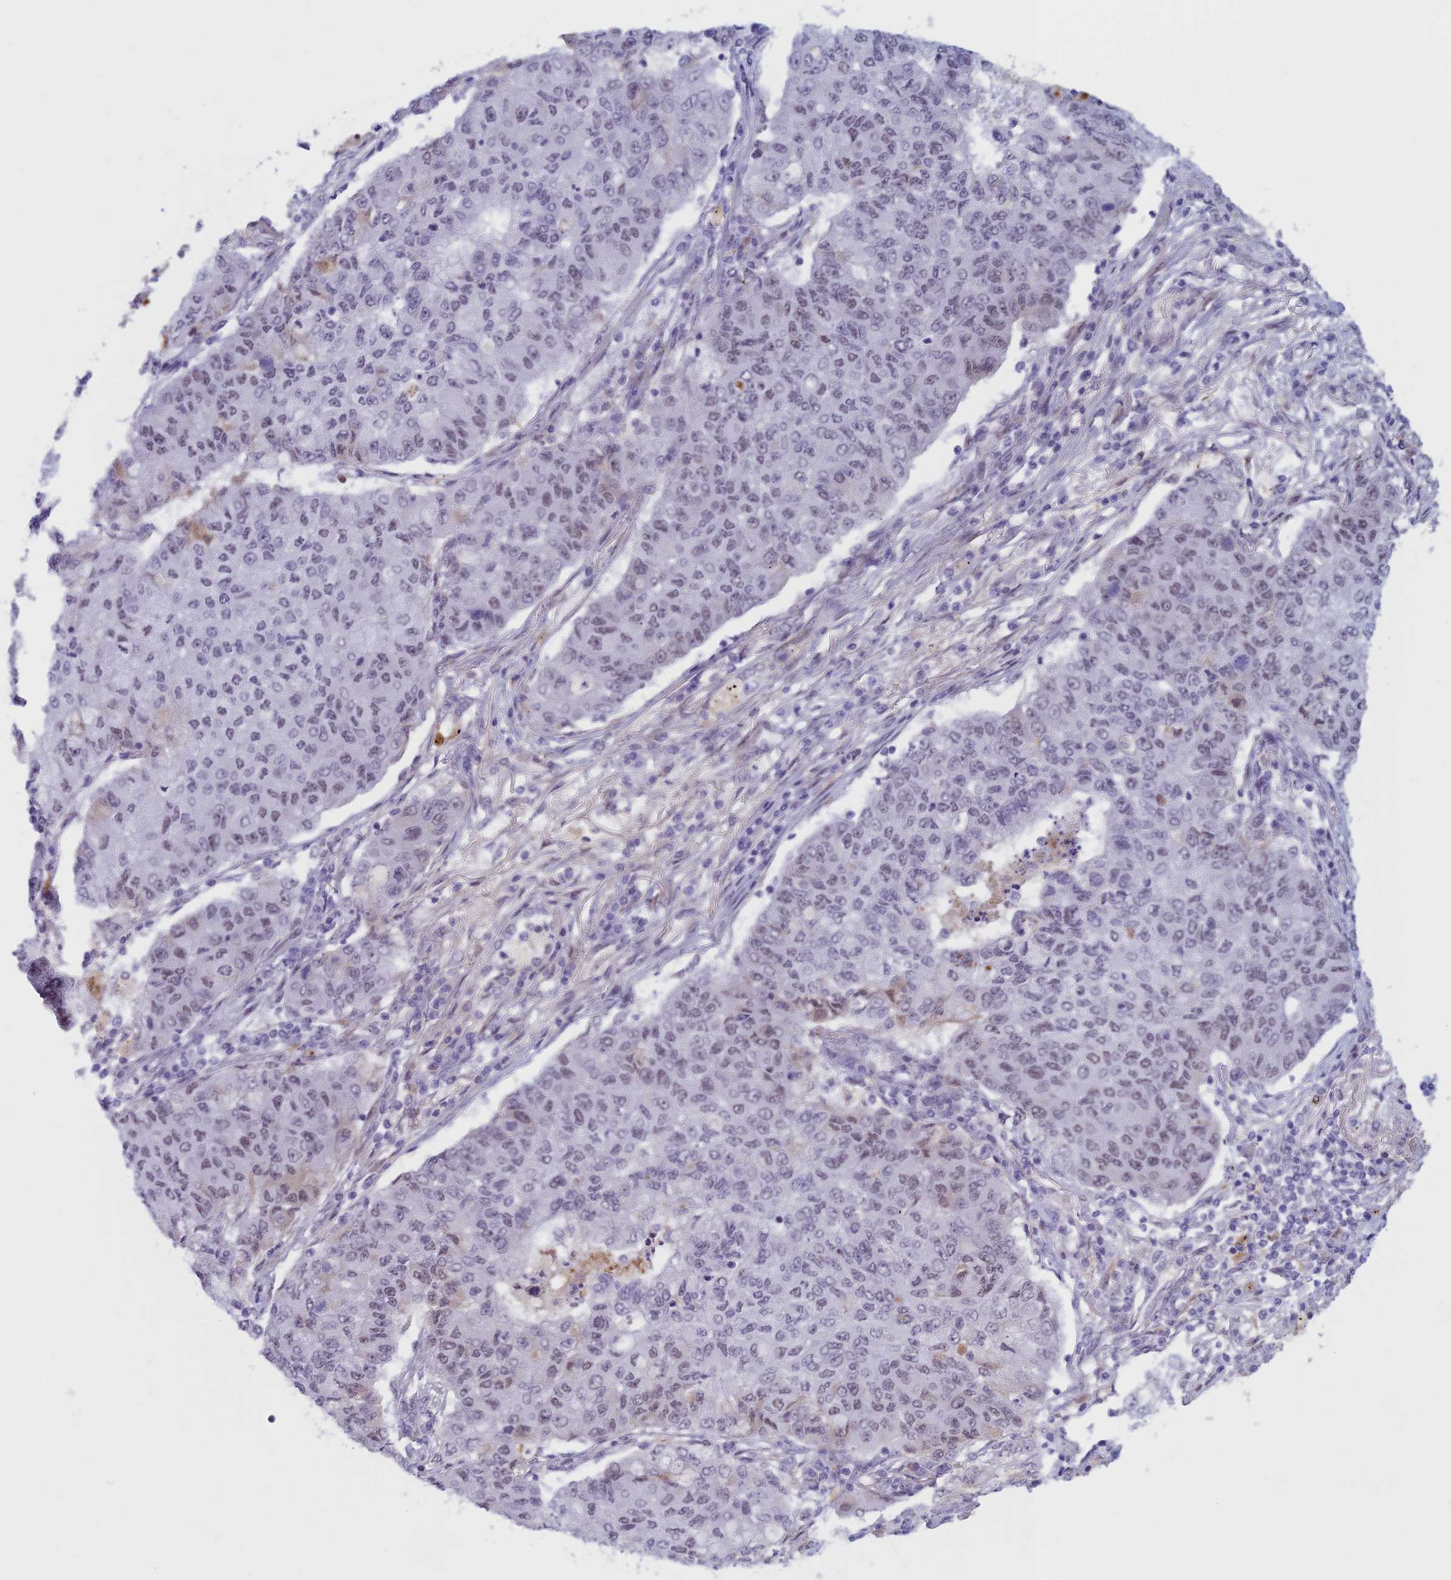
{"staining": {"intensity": "weak", "quantity": "<25%", "location": "nuclear"}, "tissue": "lung cancer", "cell_type": "Tumor cells", "image_type": "cancer", "snomed": [{"axis": "morphology", "description": "Squamous cell carcinoma, NOS"}, {"axis": "topography", "description": "Lung"}], "caption": "This is an immunohistochemistry histopathology image of squamous cell carcinoma (lung). There is no expression in tumor cells.", "gene": "ASH2L", "patient": {"sex": "male", "age": 74}}